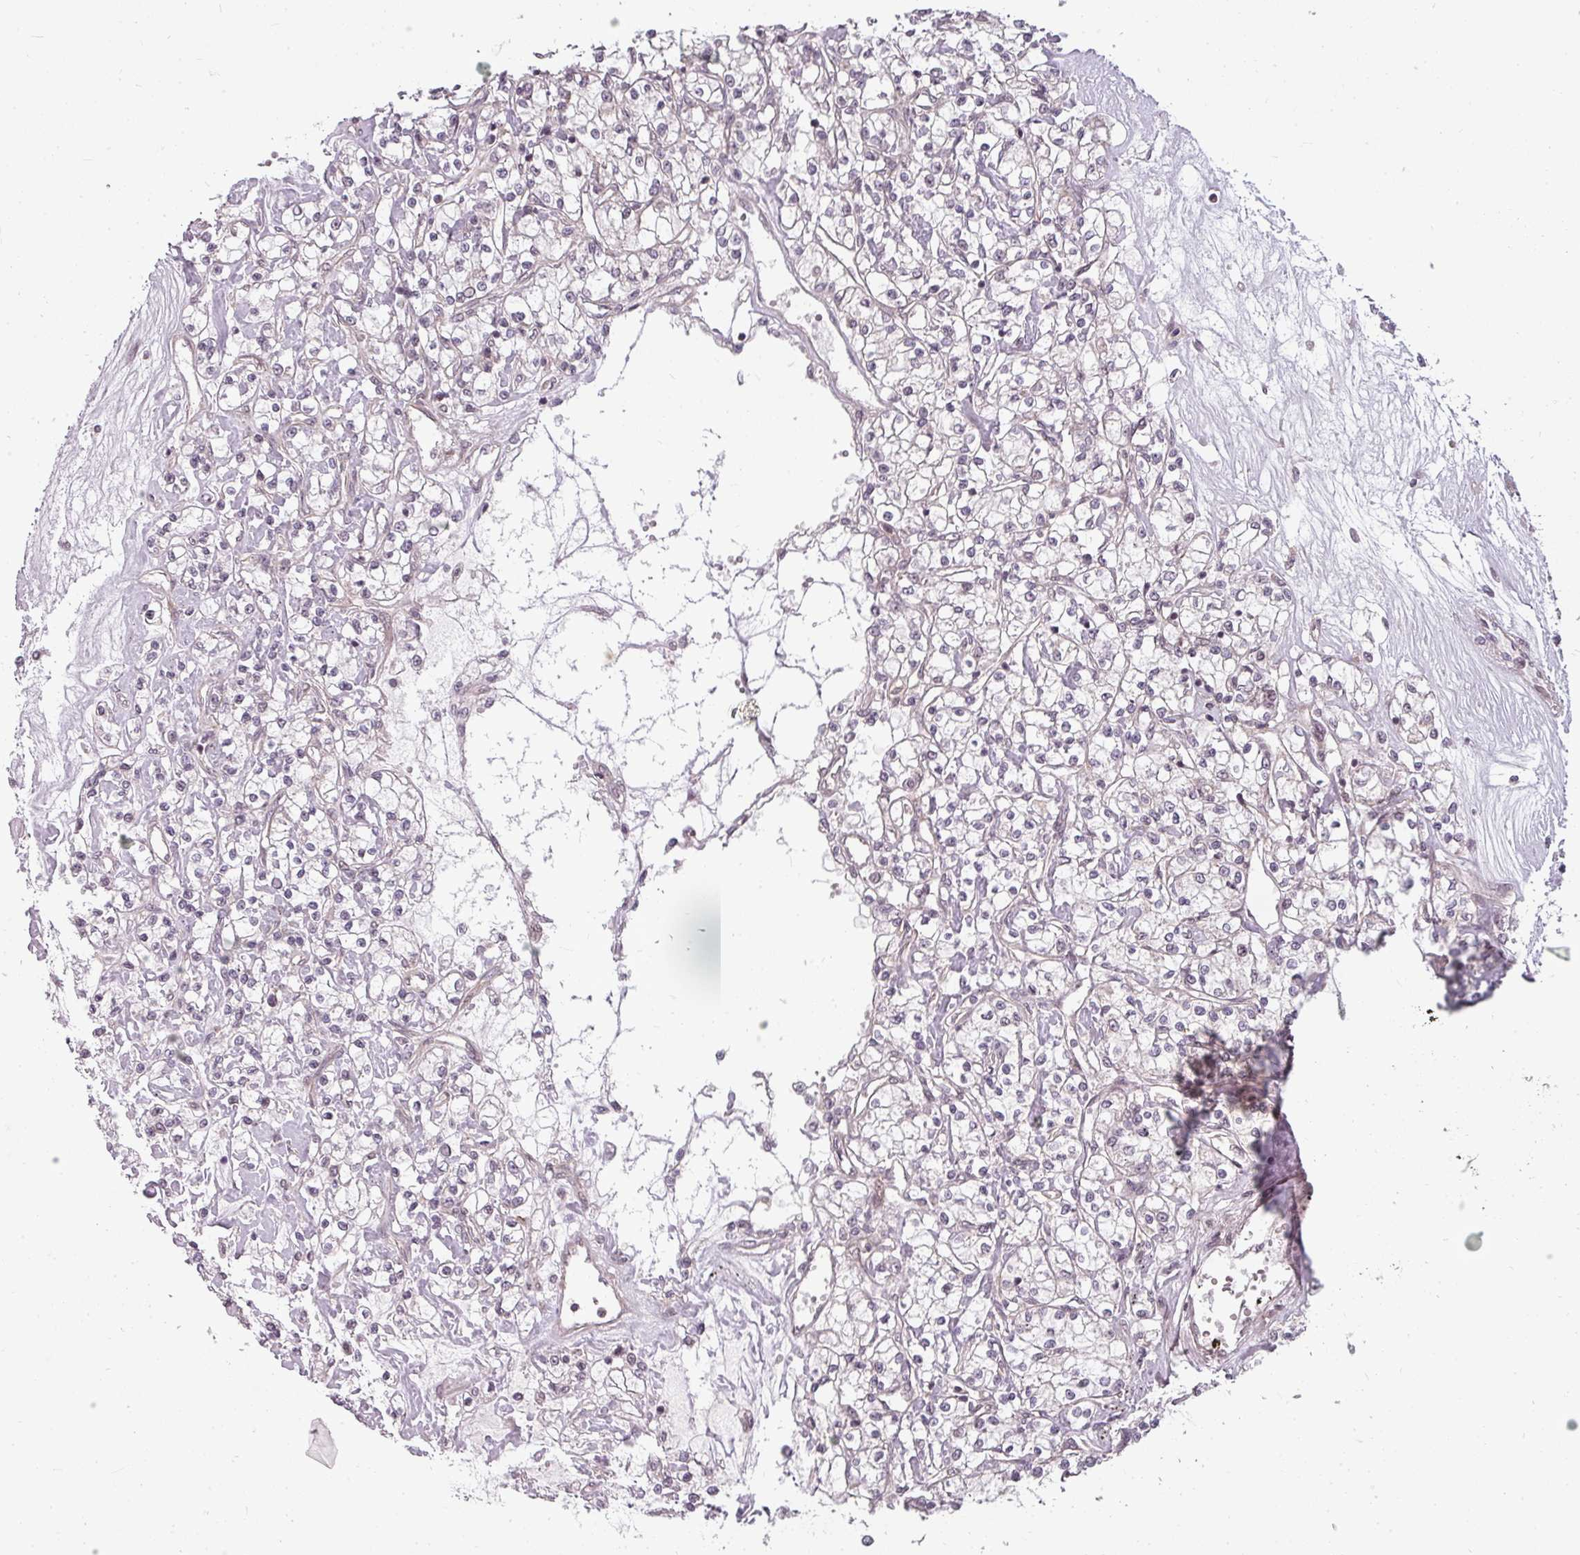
{"staining": {"intensity": "negative", "quantity": "none", "location": "none"}, "tissue": "renal cancer", "cell_type": "Tumor cells", "image_type": "cancer", "snomed": [{"axis": "morphology", "description": "Adenocarcinoma, NOS"}, {"axis": "topography", "description": "Kidney"}], "caption": "DAB (3,3'-diaminobenzidine) immunohistochemical staining of renal adenocarcinoma shows no significant staining in tumor cells.", "gene": "CLIC1", "patient": {"sex": "female", "age": 59}}